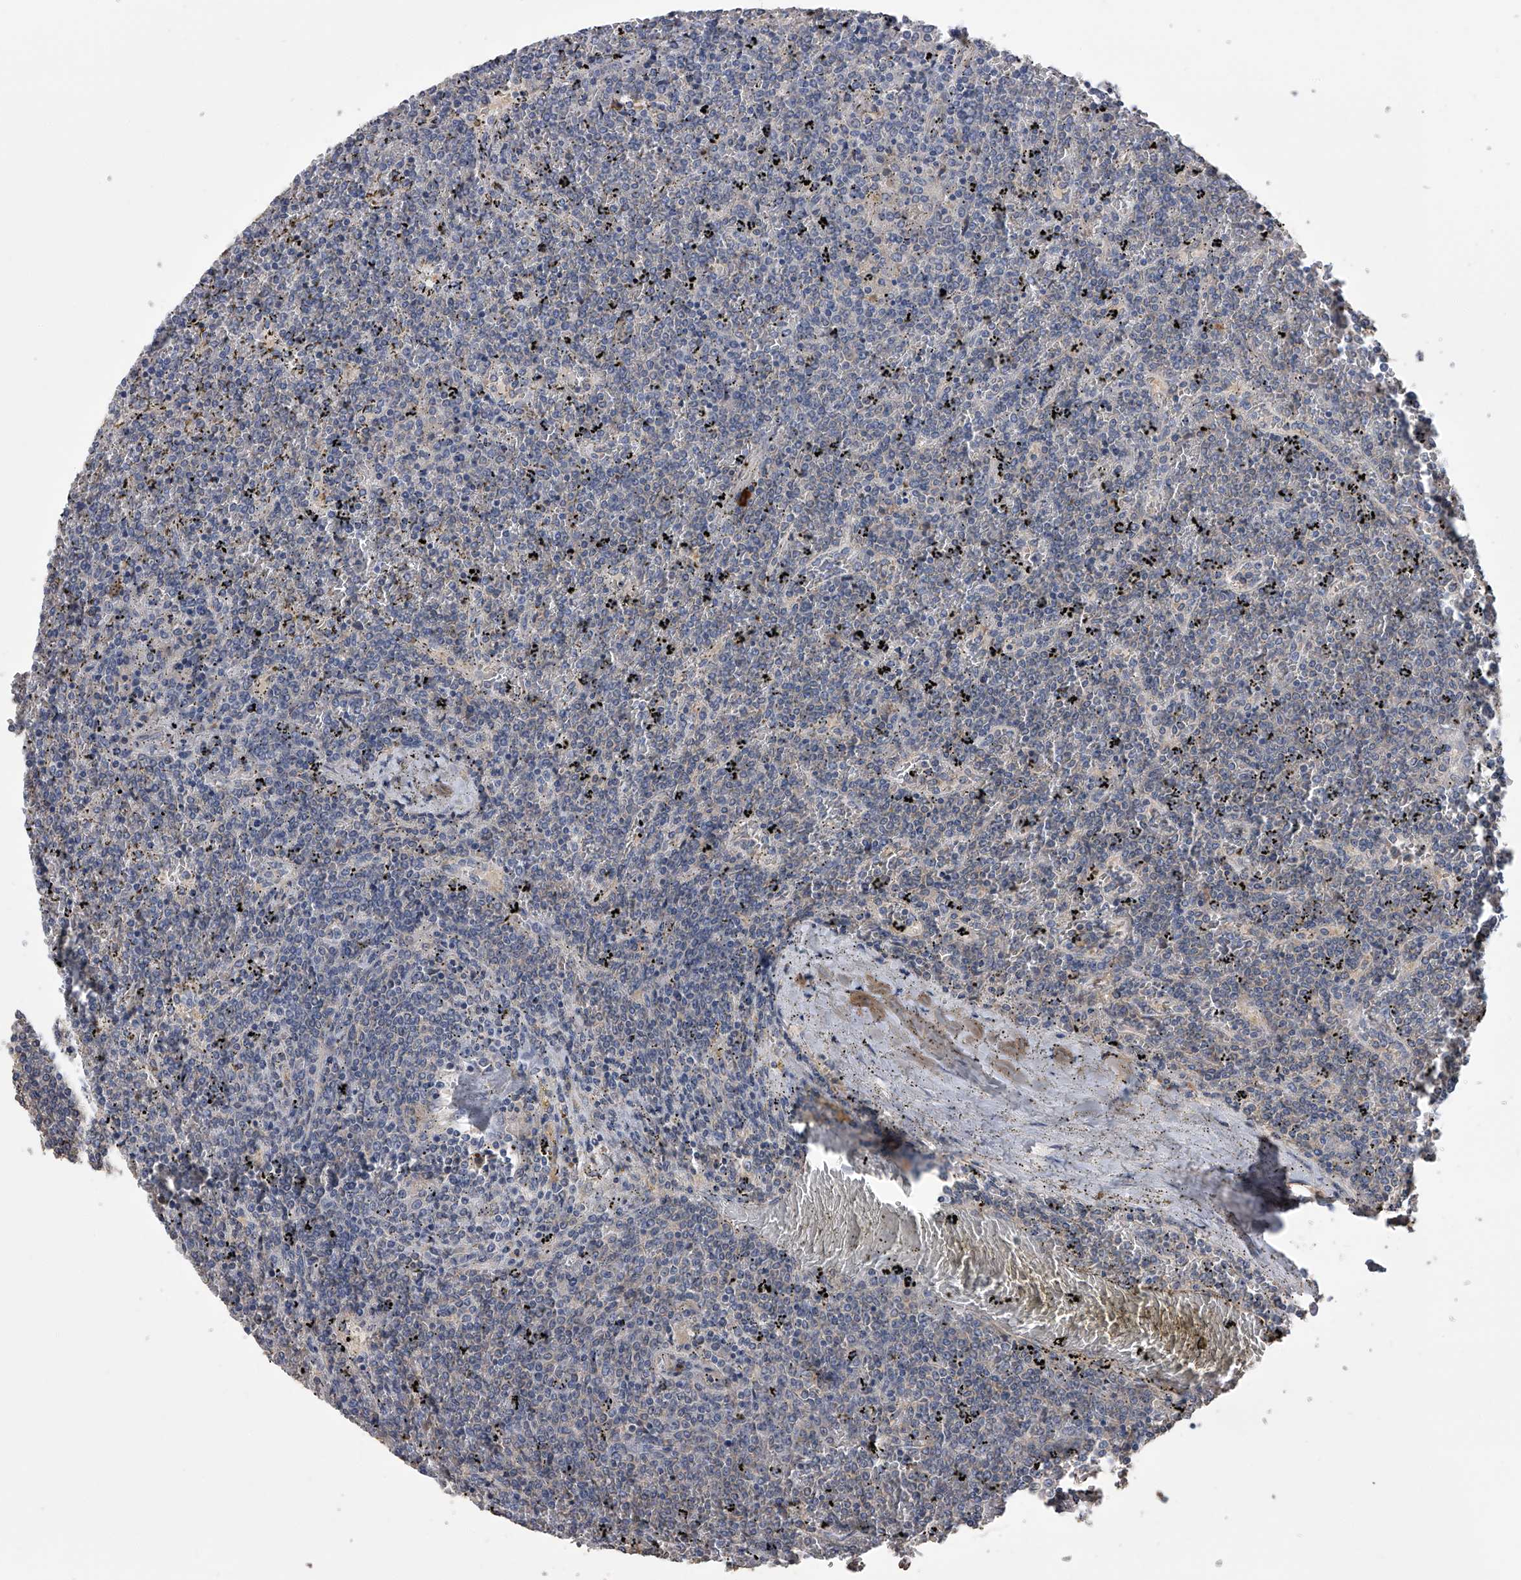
{"staining": {"intensity": "negative", "quantity": "none", "location": "none"}, "tissue": "lymphoma", "cell_type": "Tumor cells", "image_type": "cancer", "snomed": [{"axis": "morphology", "description": "Malignant lymphoma, non-Hodgkin's type, Low grade"}, {"axis": "topography", "description": "Spleen"}], "caption": "Immunohistochemistry image of neoplastic tissue: low-grade malignant lymphoma, non-Hodgkin's type stained with DAB displays no significant protein staining in tumor cells. Brightfield microscopy of immunohistochemistry (IHC) stained with DAB (brown) and hematoxylin (blue), captured at high magnification.", "gene": "ZNF343", "patient": {"sex": "female", "age": 19}}